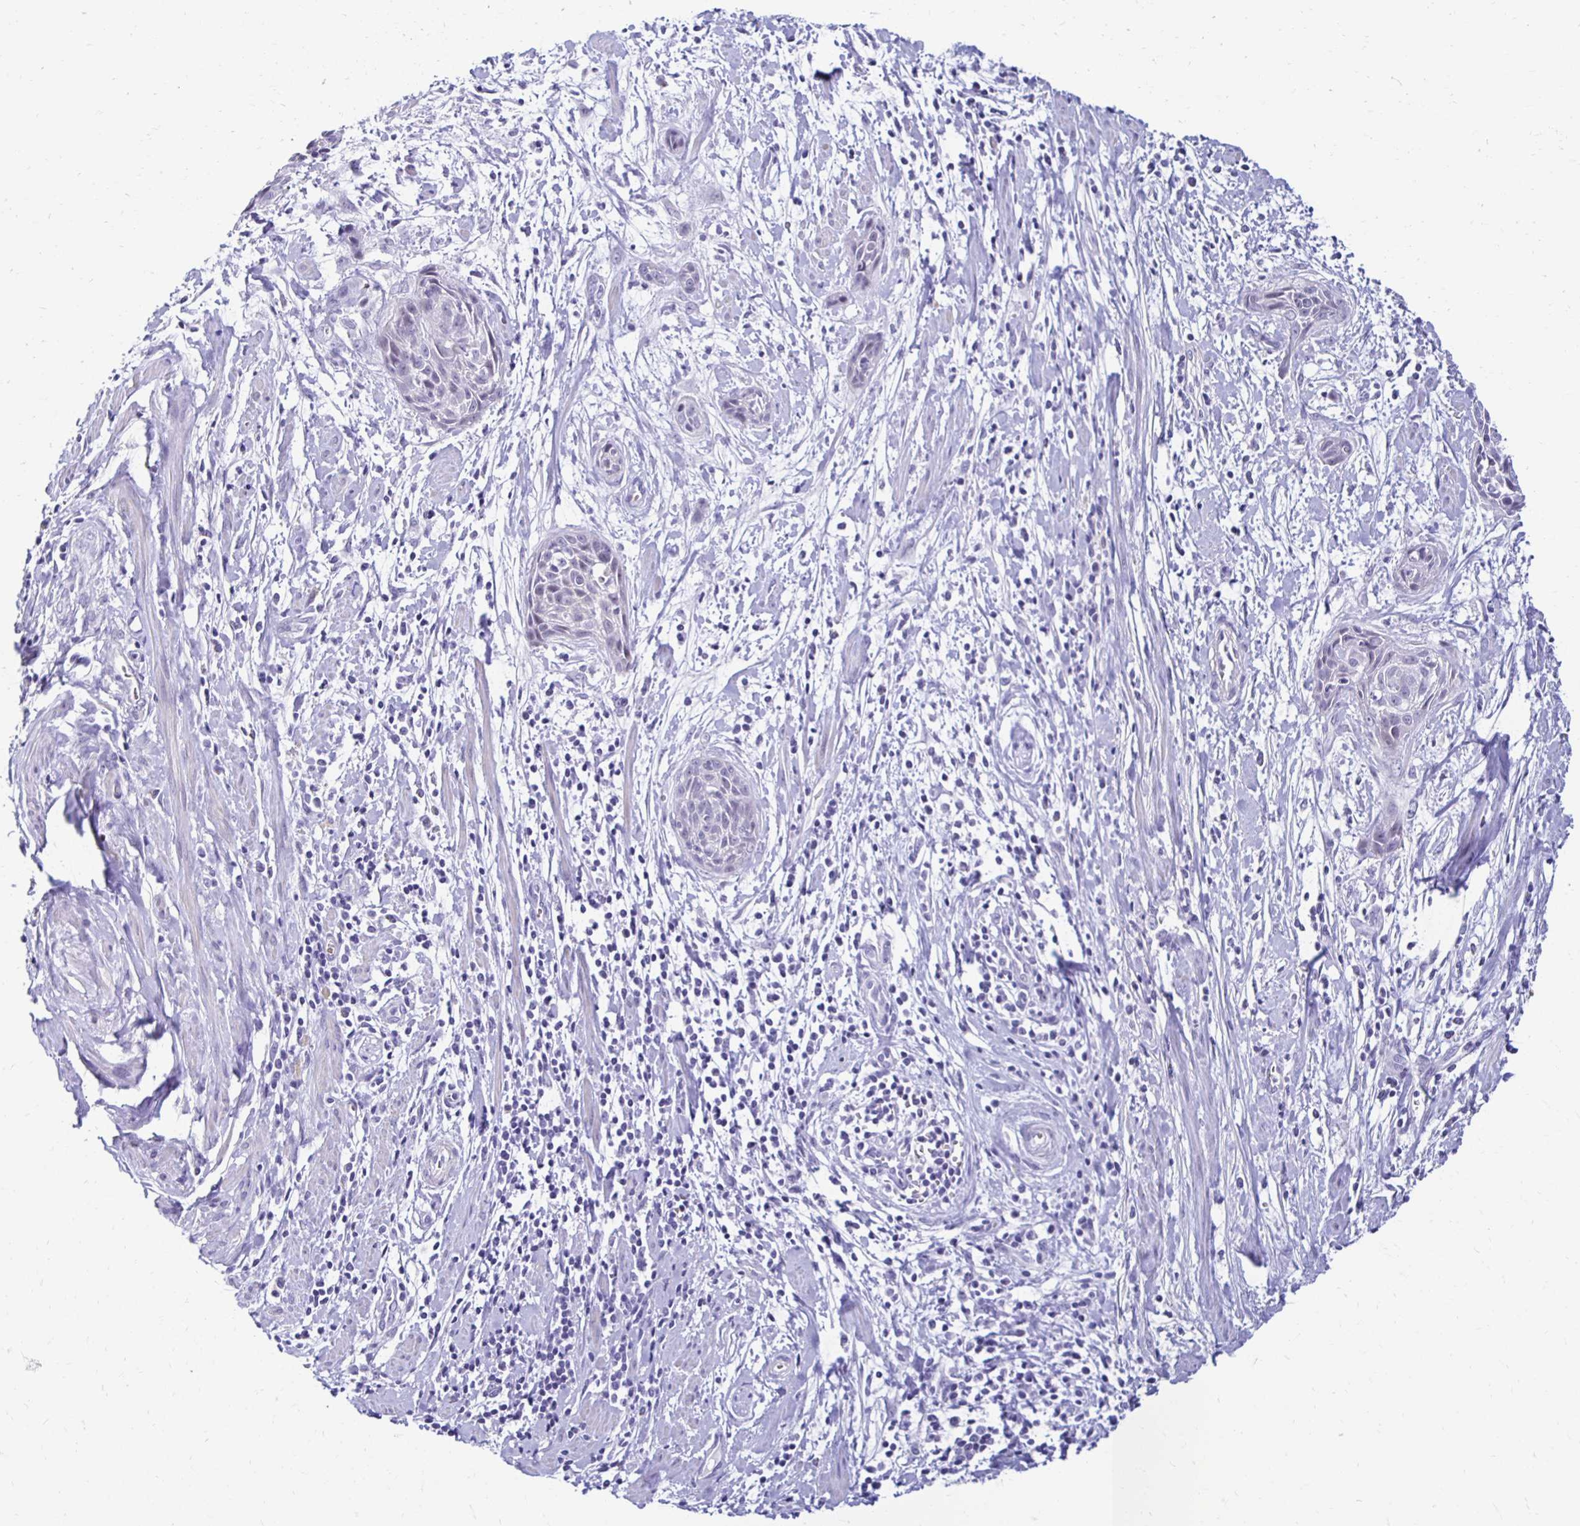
{"staining": {"intensity": "negative", "quantity": "none", "location": "none"}, "tissue": "cervical cancer", "cell_type": "Tumor cells", "image_type": "cancer", "snomed": [{"axis": "morphology", "description": "Squamous cell carcinoma, NOS"}, {"axis": "topography", "description": "Cervix"}], "caption": "Micrograph shows no protein expression in tumor cells of cervical cancer (squamous cell carcinoma) tissue.", "gene": "RHBDL3", "patient": {"sex": "female", "age": 55}}